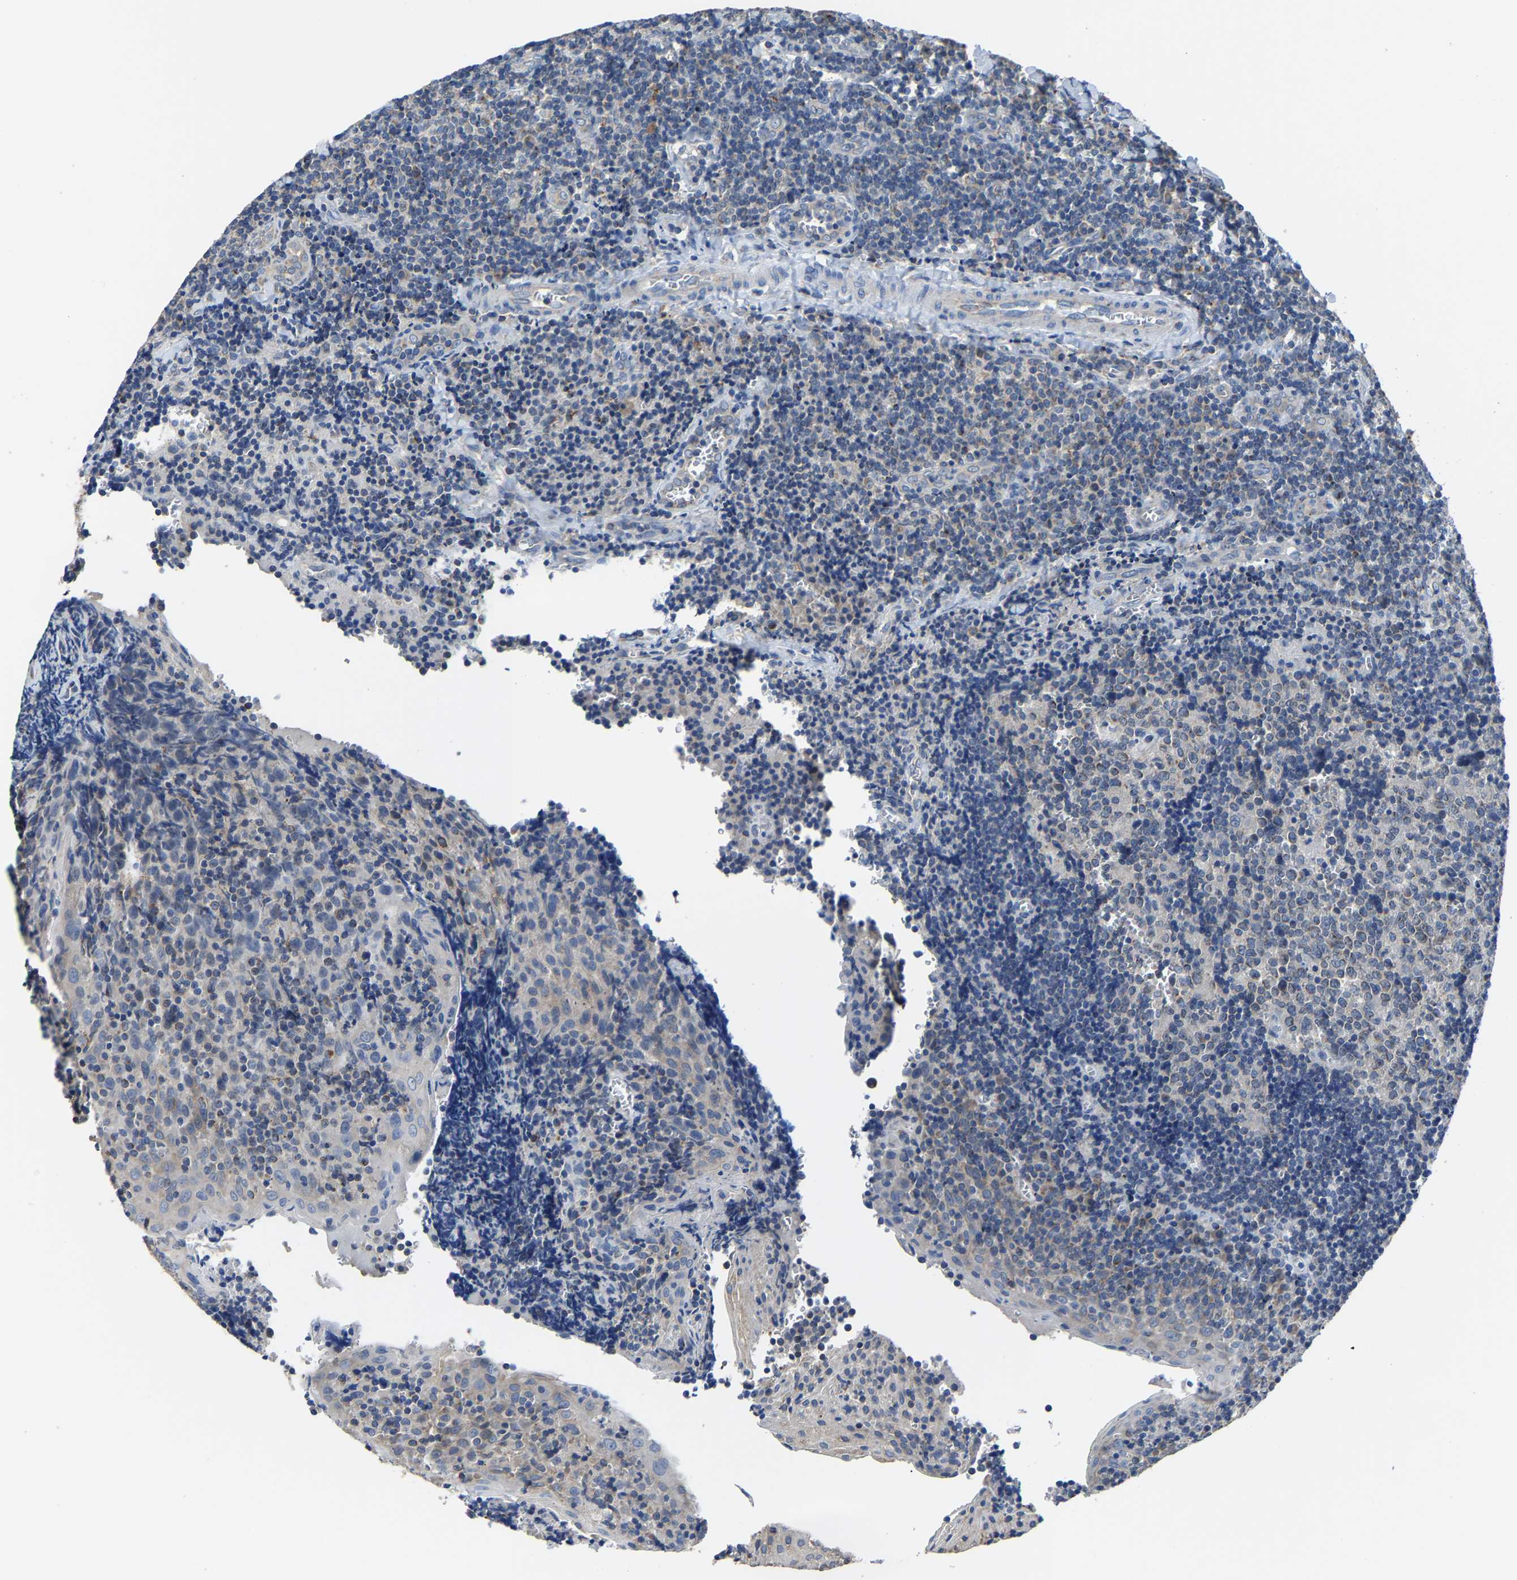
{"staining": {"intensity": "moderate", "quantity": "25%-75%", "location": "cytoplasmic/membranous"}, "tissue": "tonsil", "cell_type": "Germinal center cells", "image_type": "normal", "snomed": [{"axis": "morphology", "description": "Normal tissue, NOS"}, {"axis": "morphology", "description": "Inflammation, NOS"}, {"axis": "topography", "description": "Tonsil"}], "caption": "Immunohistochemical staining of benign human tonsil shows 25%-75% levels of moderate cytoplasmic/membranous protein positivity in about 25%-75% of germinal center cells. (IHC, brightfield microscopy, high magnification).", "gene": "AGK", "patient": {"sex": "female", "age": 31}}